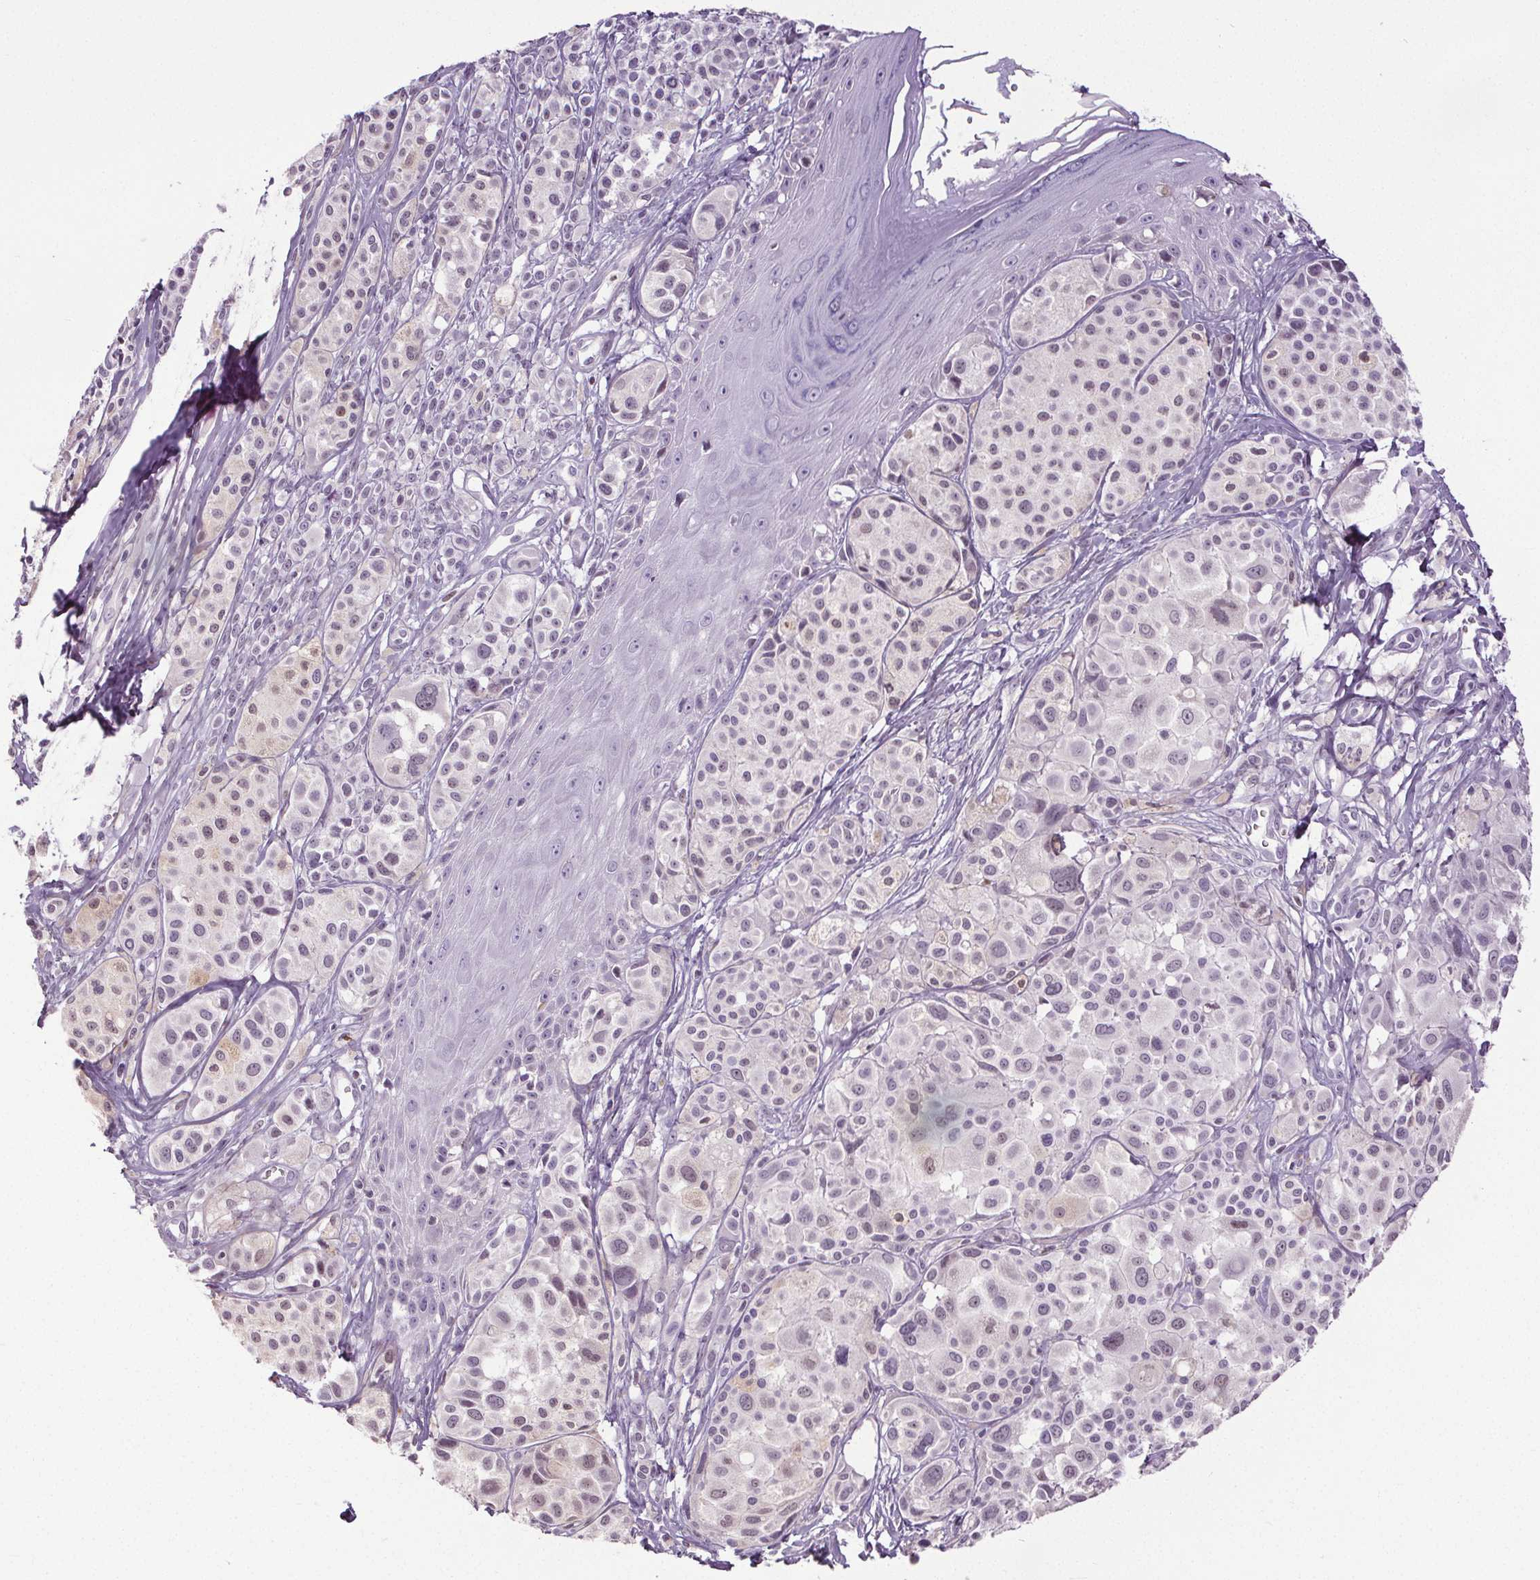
{"staining": {"intensity": "negative", "quantity": "none", "location": "none"}, "tissue": "melanoma", "cell_type": "Tumor cells", "image_type": "cancer", "snomed": [{"axis": "morphology", "description": "Malignant melanoma, NOS"}, {"axis": "topography", "description": "Skin"}], "caption": "Immunohistochemistry of melanoma demonstrates no staining in tumor cells.", "gene": "TMEM240", "patient": {"sex": "male", "age": 77}}